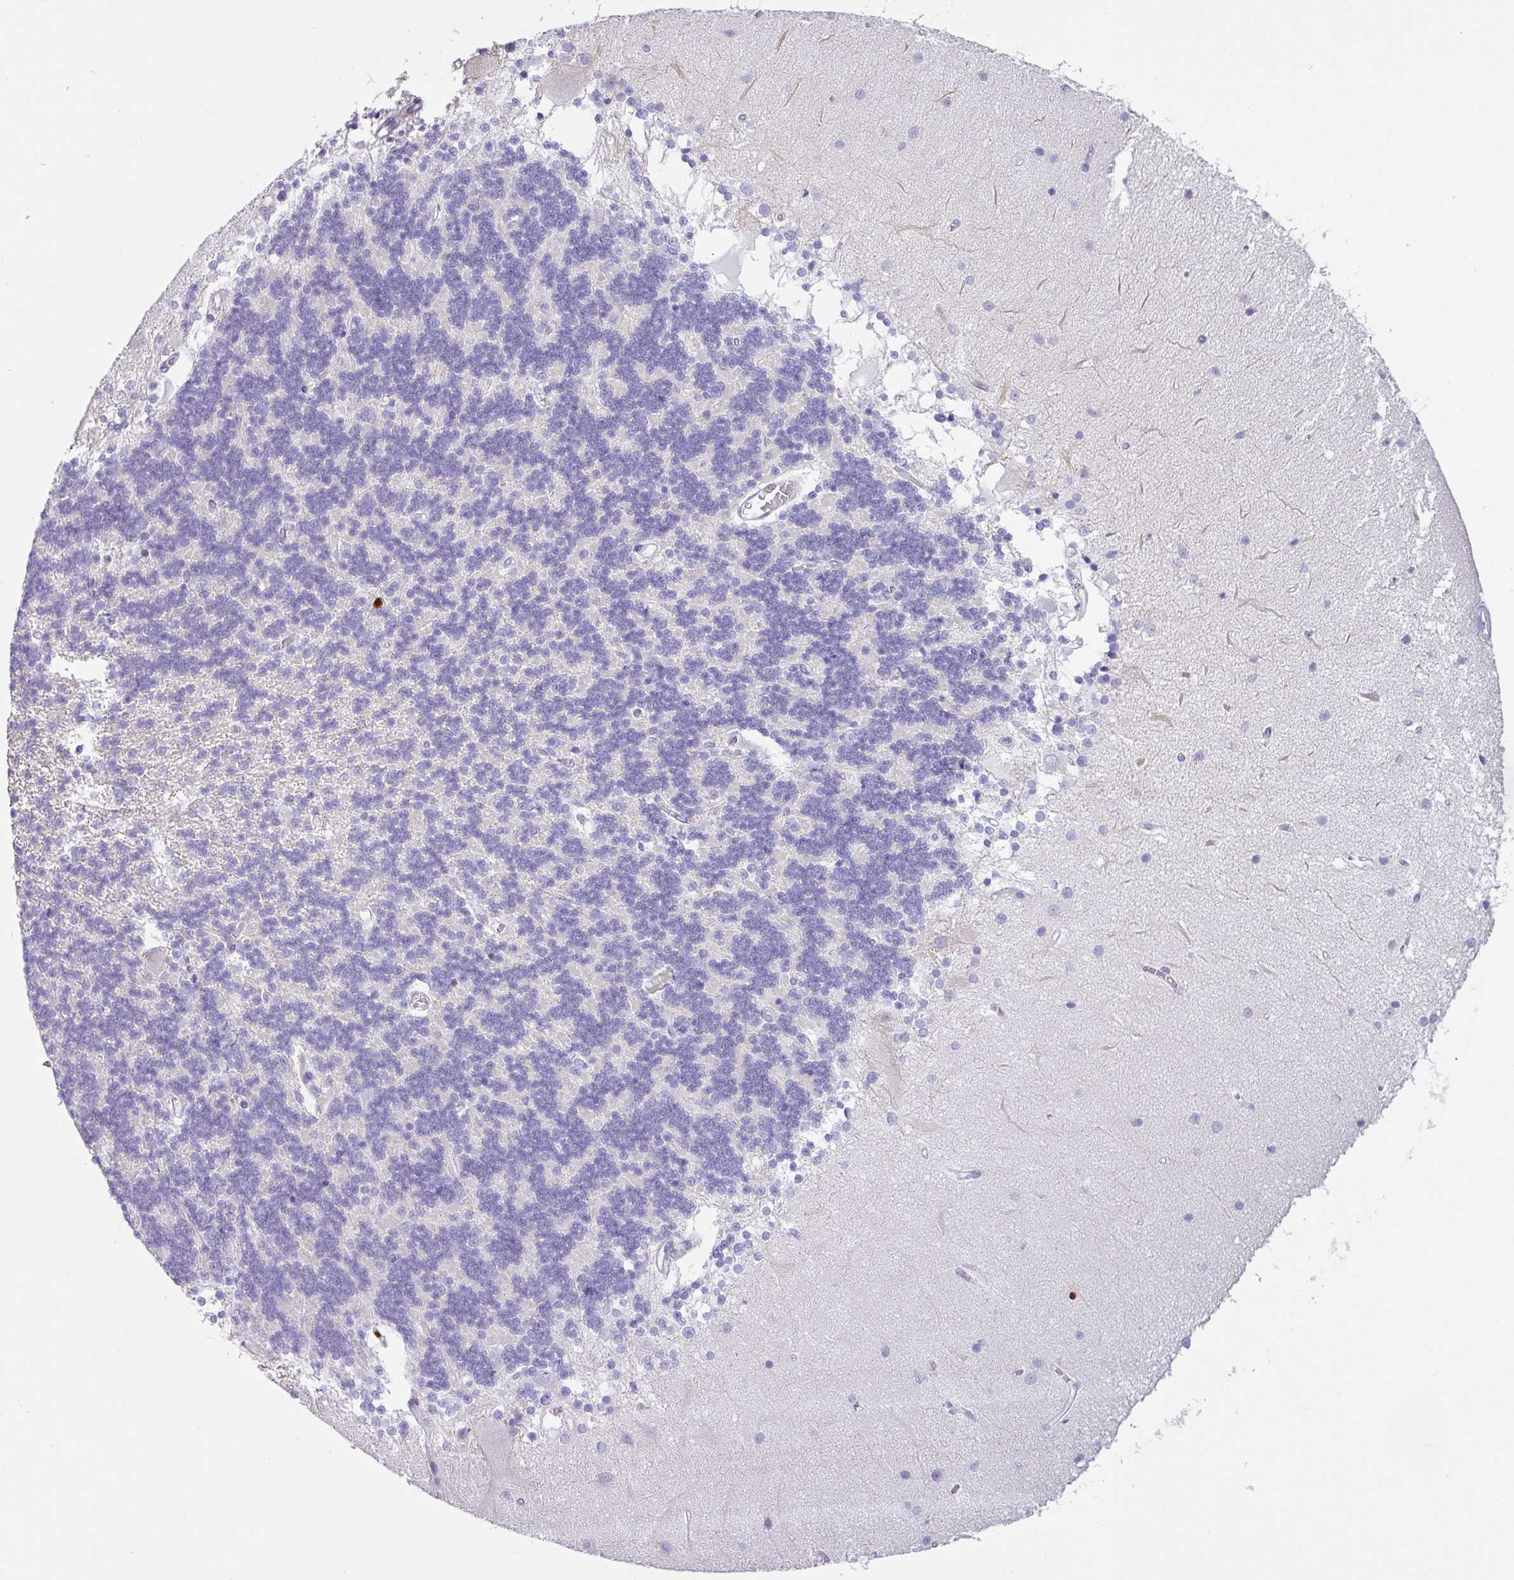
{"staining": {"intensity": "negative", "quantity": "none", "location": "none"}, "tissue": "cerebellum", "cell_type": "Cells in granular layer", "image_type": "normal", "snomed": [{"axis": "morphology", "description": "Normal tissue, NOS"}, {"axis": "topography", "description": "Cerebellum"}], "caption": "Human cerebellum stained for a protein using immunohistochemistry (IHC) shows no expression in cells in granular layer.", "gene": "SH2D3C", "patient": {"sex": "female", "age": 54}}